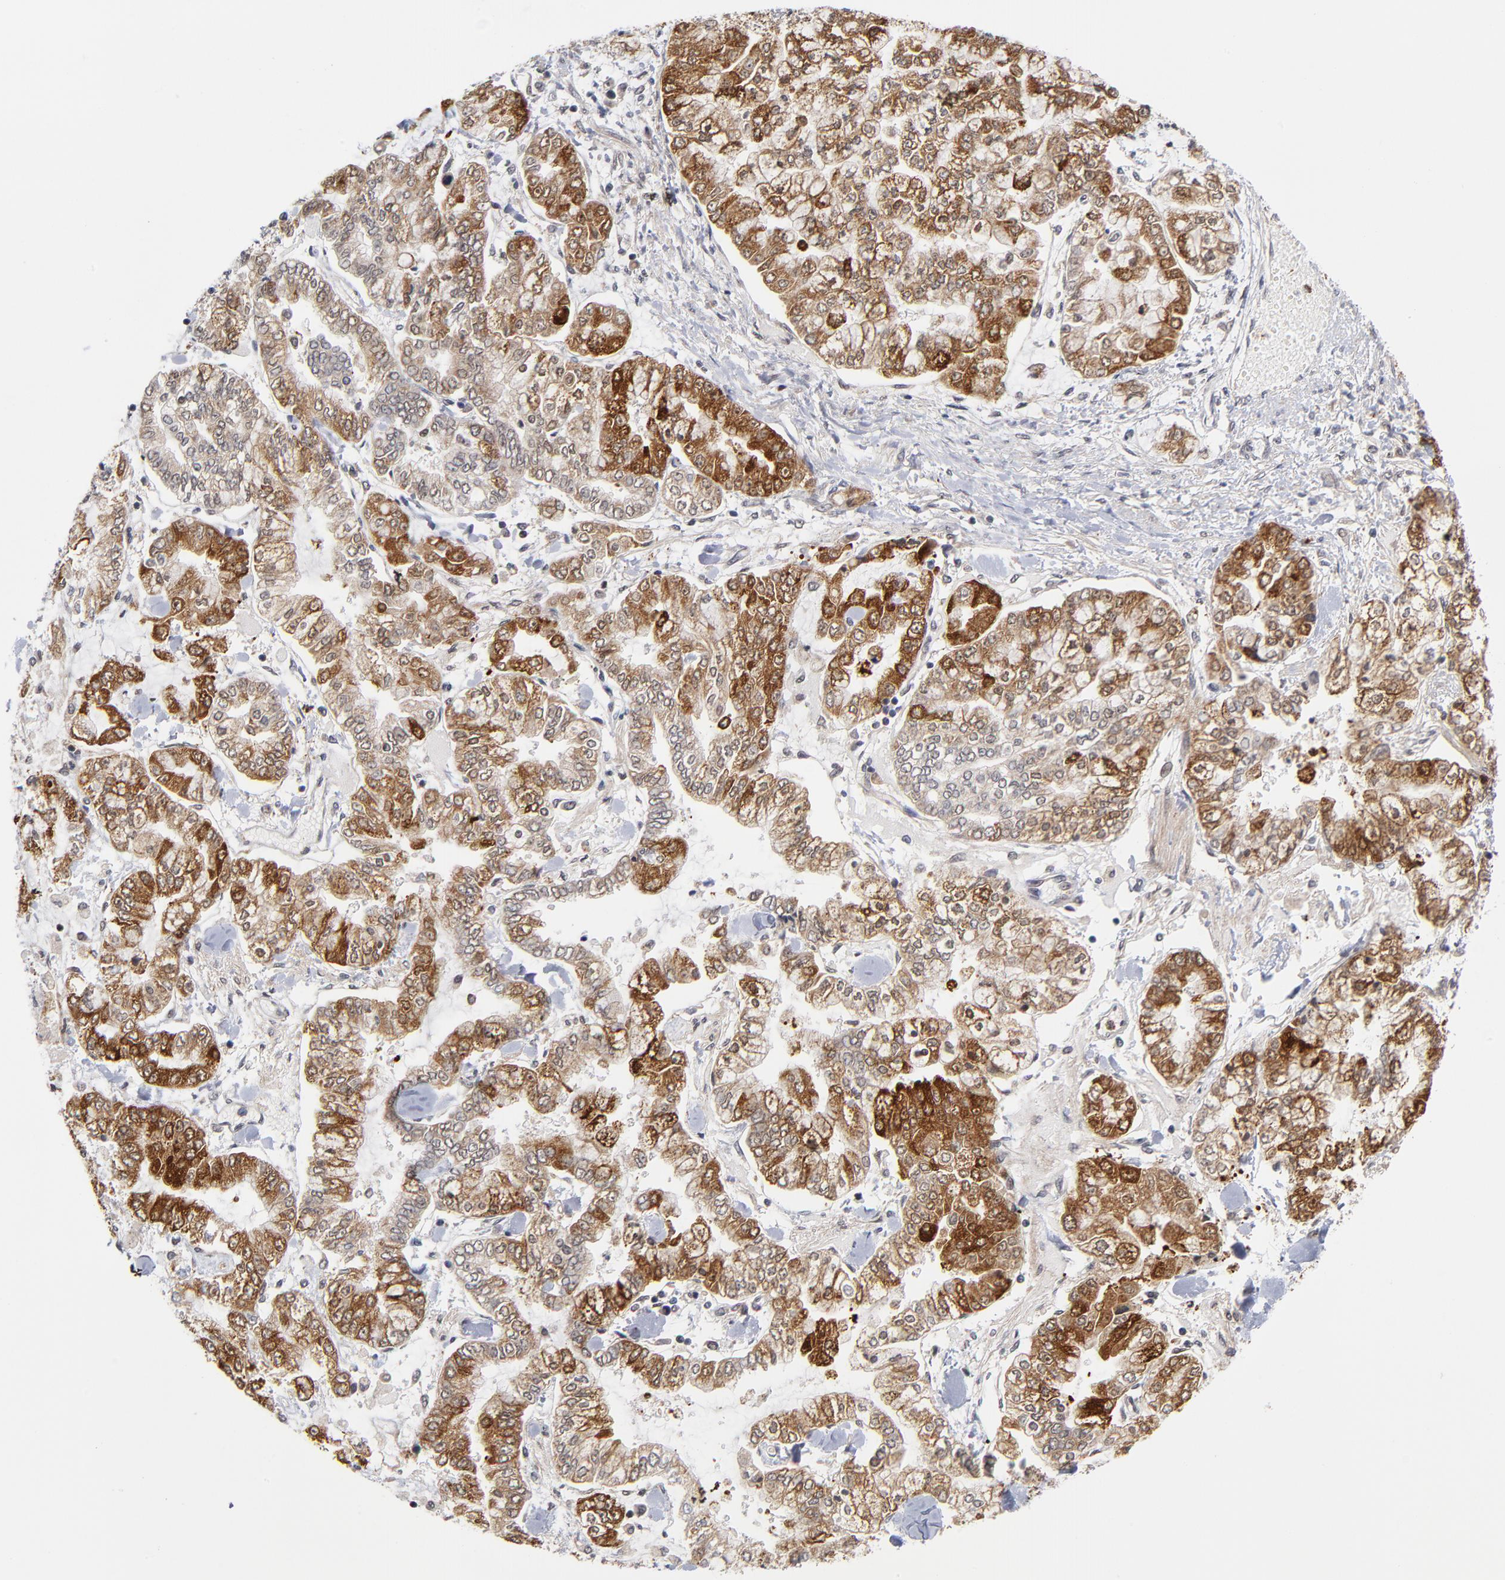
{"staining": {"intensity": "moderate", "quantity": ">75%", "location": "cytoplasmic/membranous"}, "tissue": "stomach cancer", "cell_type": "Tumor cells", "image_type": "cancer", "snomed": [{"axis": "morphology", "description": "Normal tissue, NOS"}, {"axis": "morphology", "description": "Adenocarcinoma, NOS"}, {"axis": "topography", "description": "Stomach, upper"}, {"axis": "topography", "description": "Stomach"}], "caption": "Stomach cancer (adenocarcinoma) stained for a protein (brown) exhibits moderate cytoplasmic/membranous positive staining in about >75% of tumor cells.", "gene": "ZNF419", "patient": {"sex": "male", "age": 76}}